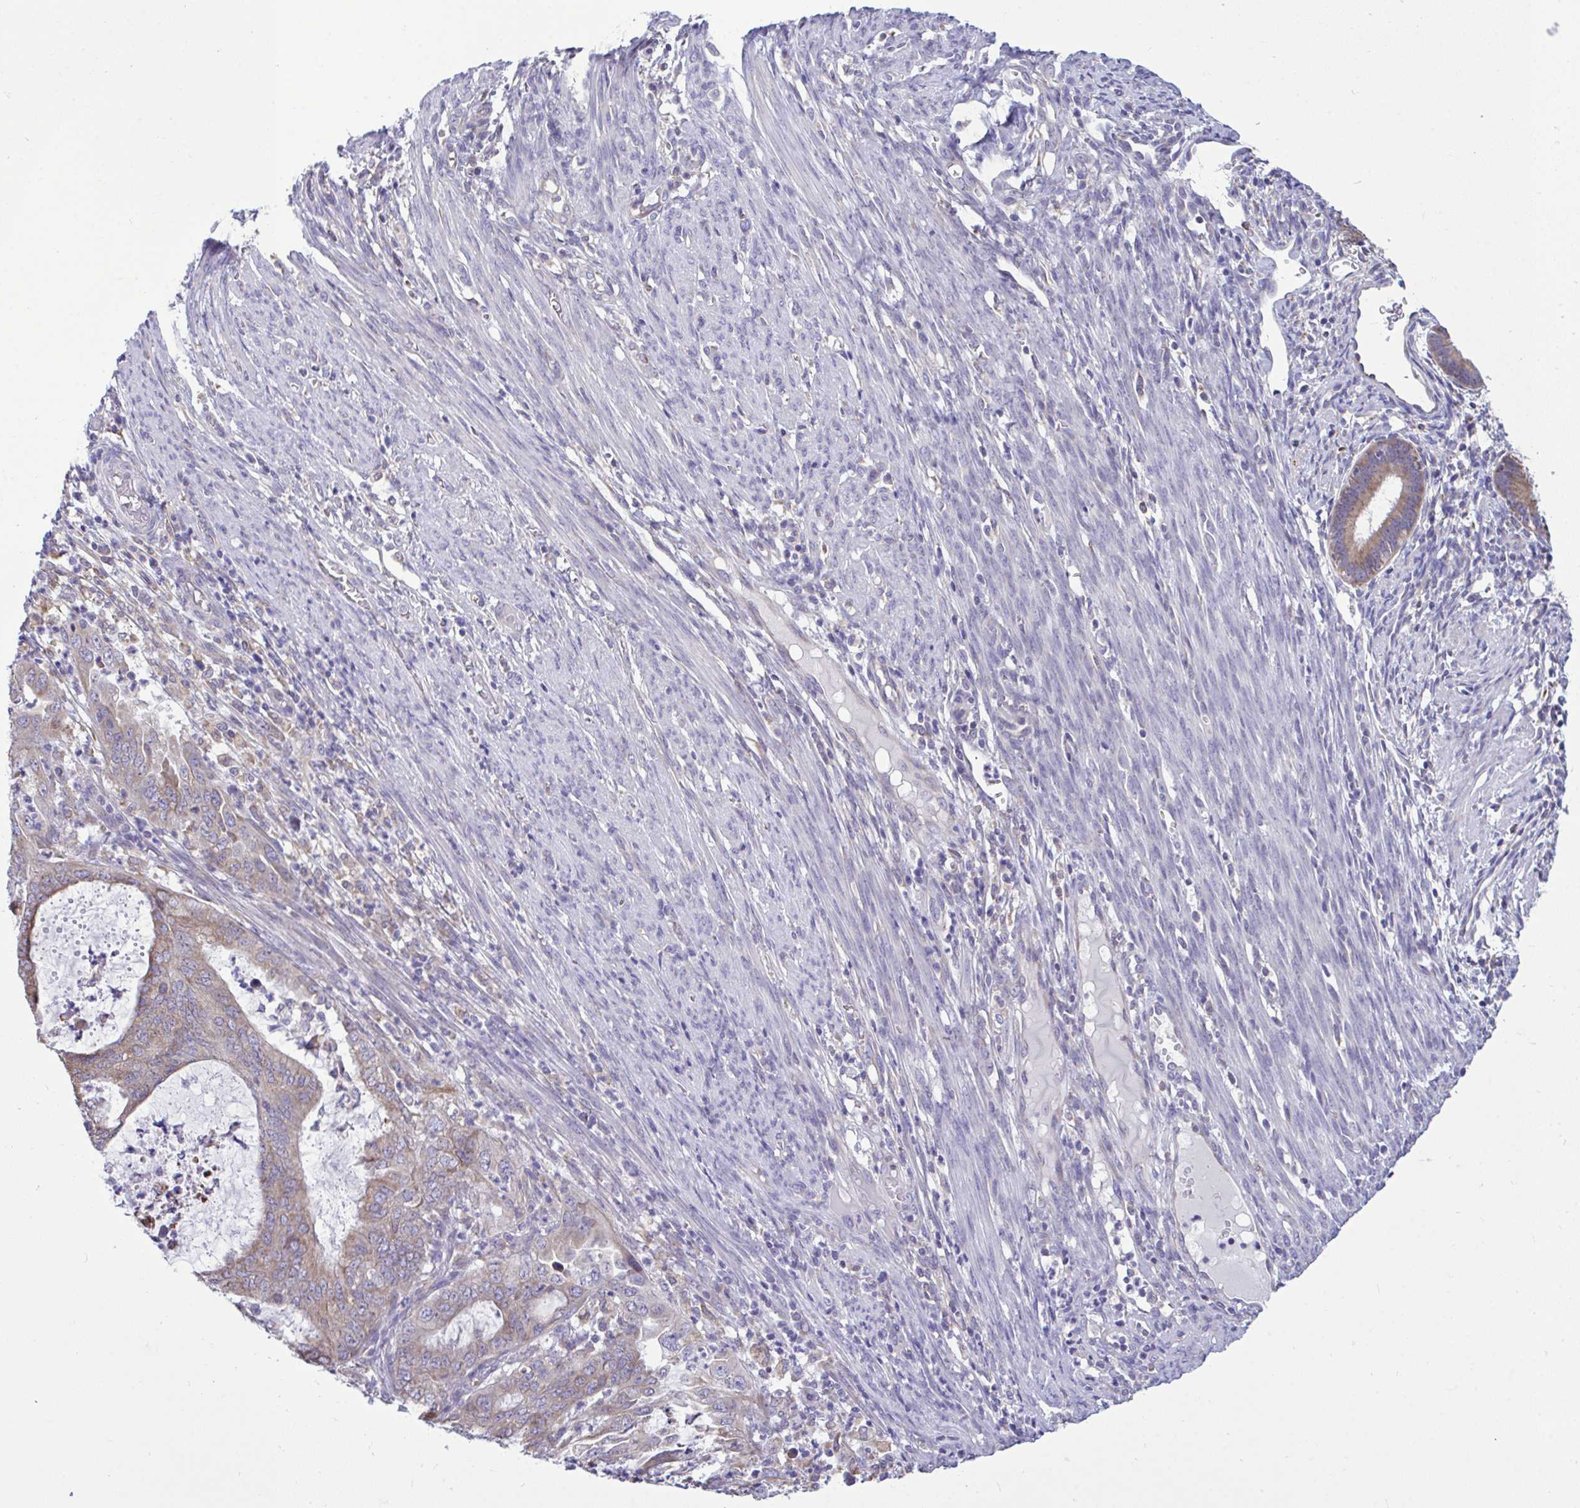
{"staining": {"intensity": "moderate", "quantity": "25%-75%", "location": "cytoplasmic/membranous"}, "tissue": "endometrial cancer", "cell_type": "Tumor cells", "image_type": "cancer", "snomed": [{"axis": "morphology", "description": "Adenocarcinoma, NOS"}, {"axis": "topography", "description": "Endometrium"}], "caption": "Immunohistochemistry (IHC) (DAB (3,3'-diaminobenzidine)) staining of adenocarcinoma (endometrial) displays moderate cytoplasmic/membranous protein staining in about 25%-75% of tumor cells.", "gene": "PIGK", "patient": {"sex": "female", "age": 51}}